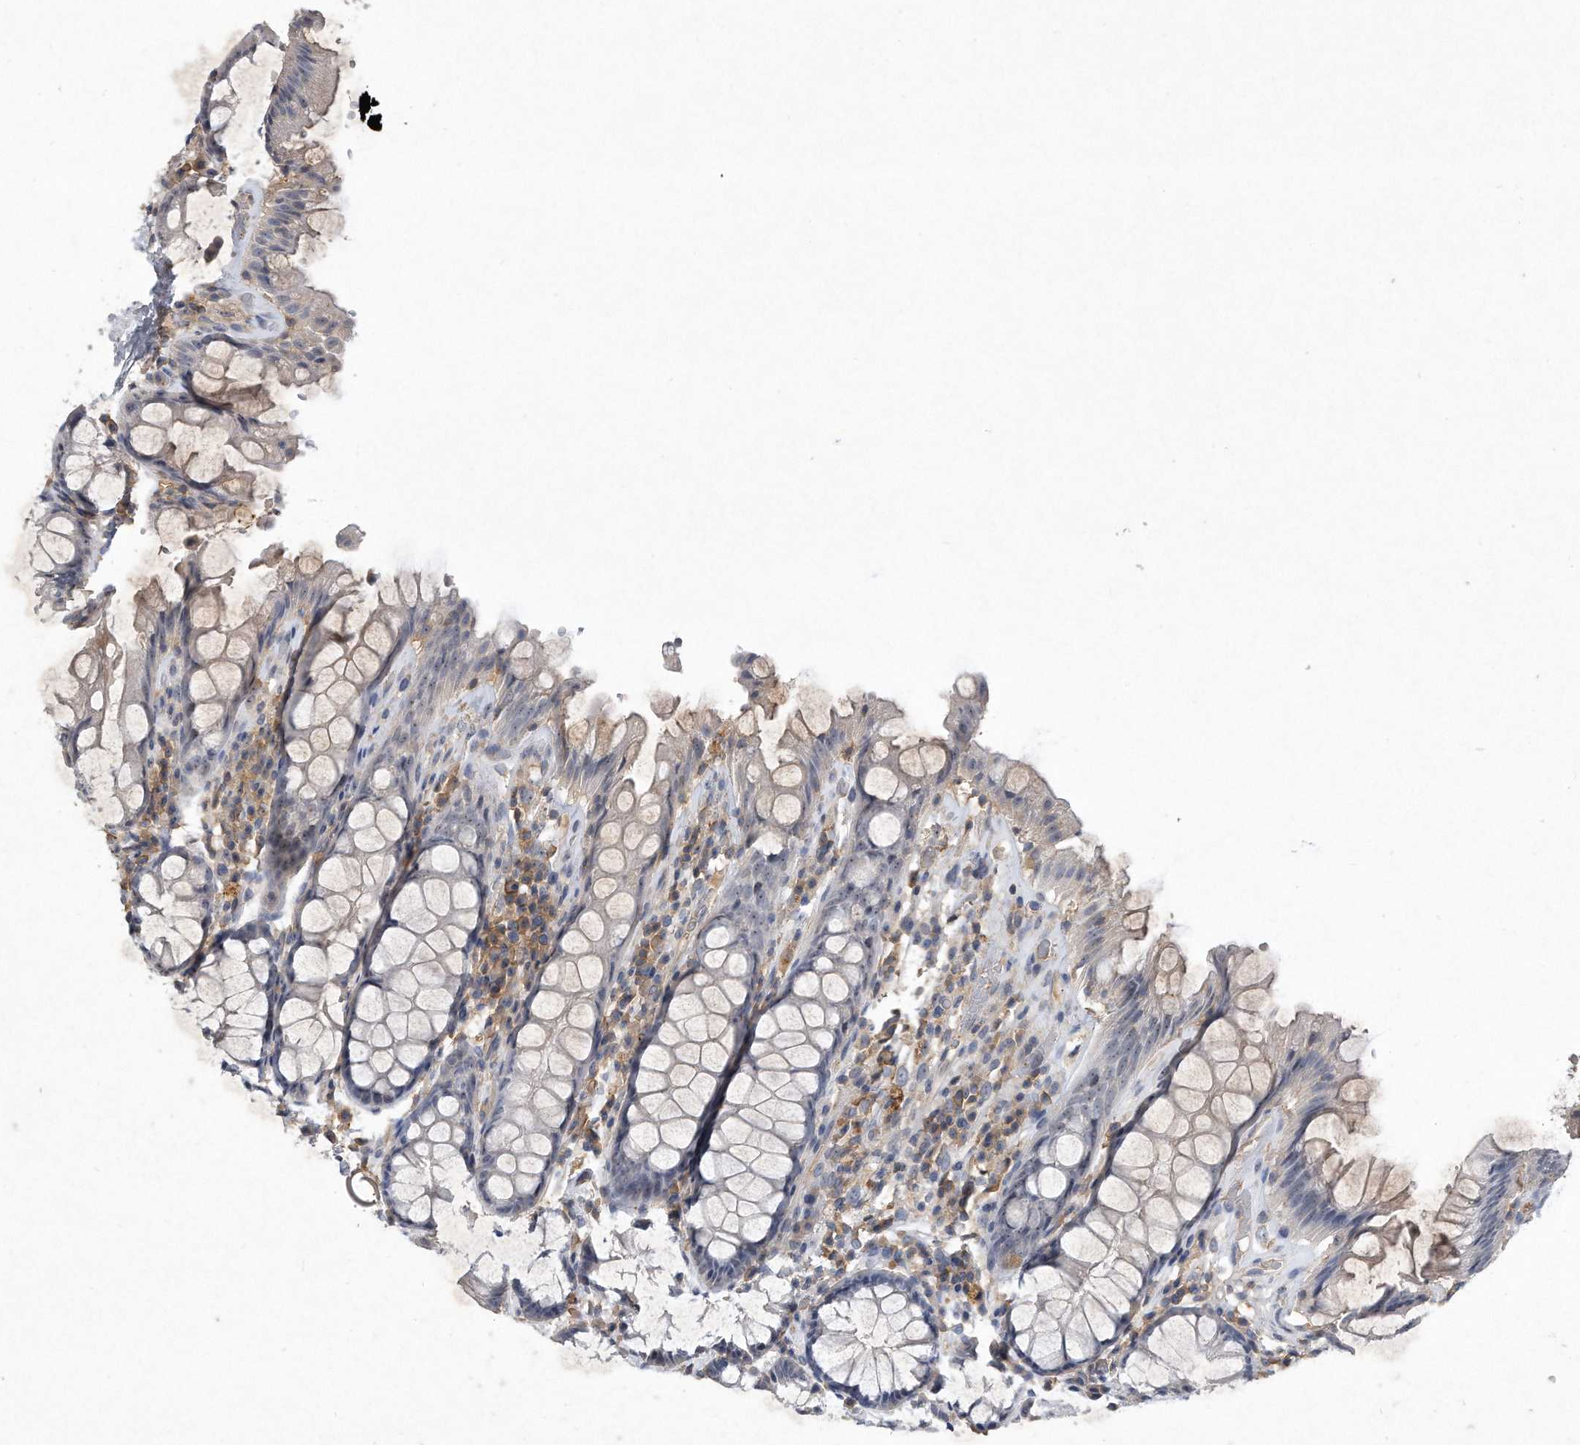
{"staining": {"intensity": "weak", "quantity": "<25%", "location": "cytoplasmic/membranous"}, "tissue": "rectum", "cell_type": "Glandular cells", "image_type": "normal", "snomed": [{"axis": "morphology", "description": "Normal tissue, NOS"}, {"axis": "topography", "description": "Rectum"}], "caption": "A micrograph of rectum stained for a protein reveals no brown staining in glandular cells.", "gene": "PGBD2", "patient": {"sex": "male", "age": 64}}